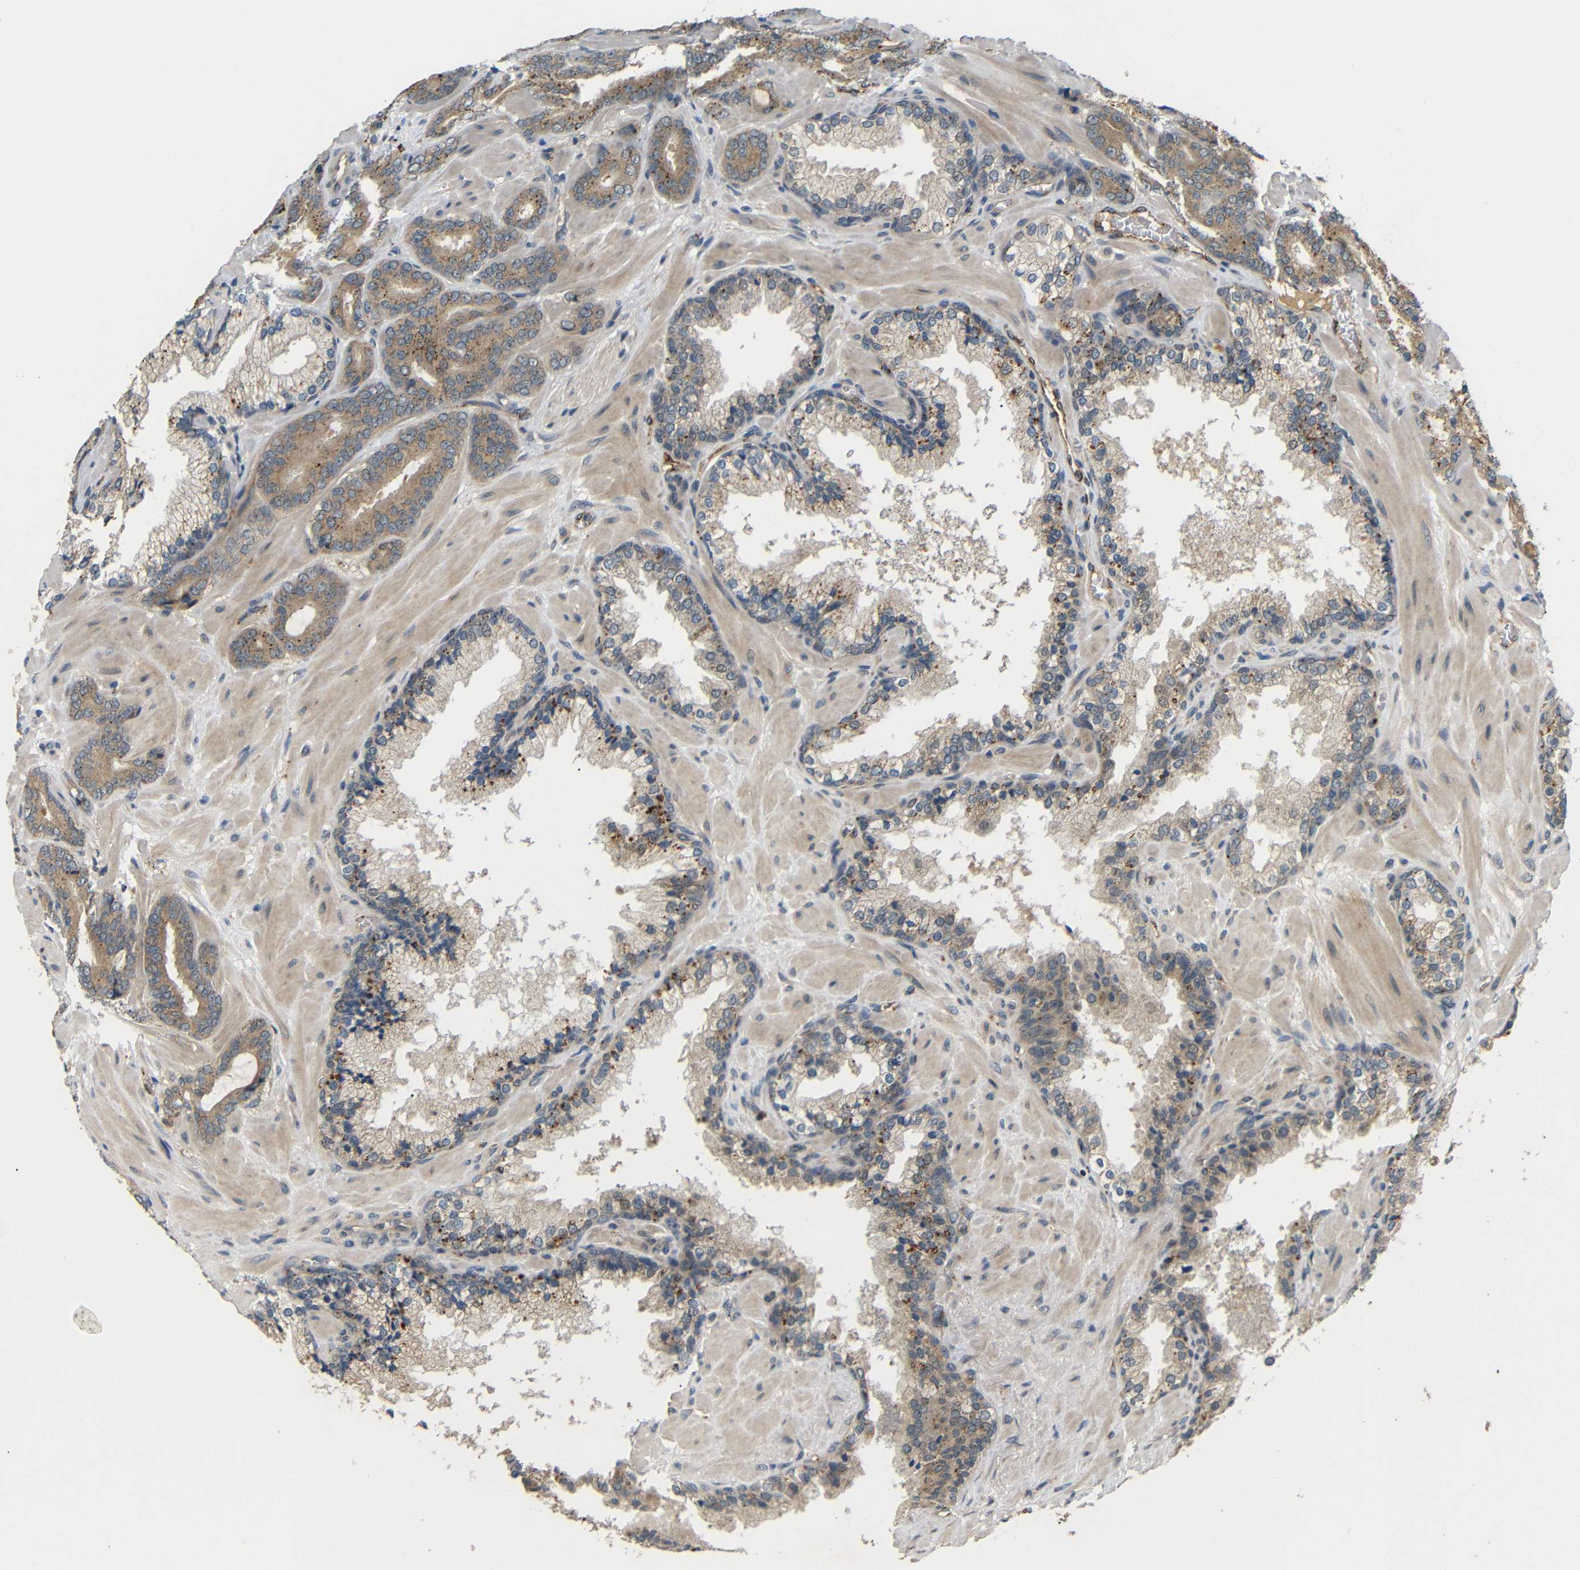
{"staining": {"intensity": "moderate", "quantity": ">75%", "location": "cytoplasmic/membranous"}, "tissue": "prostate cancer", "cell_type": "Tumor cells", "image_type": "cancer", "snomed": [{"axis": "morphology", "description": "Adenocarcinoma, Low grade"}, {"axis": "topography", "description": "Prostate"}], "caption": "Protein staining of low-grade adenocarcinoma (prostate) tissue displays moderate cytoplasmic/membranous staining in approximately >75% of tumor cells. The staining is performed using DAB brown chromogen to label protein expression. The nuclei are counter-stained blue using hematoxylin.", "gene": "ATP7A", "patient": {"sex": "male", "age": 63}}